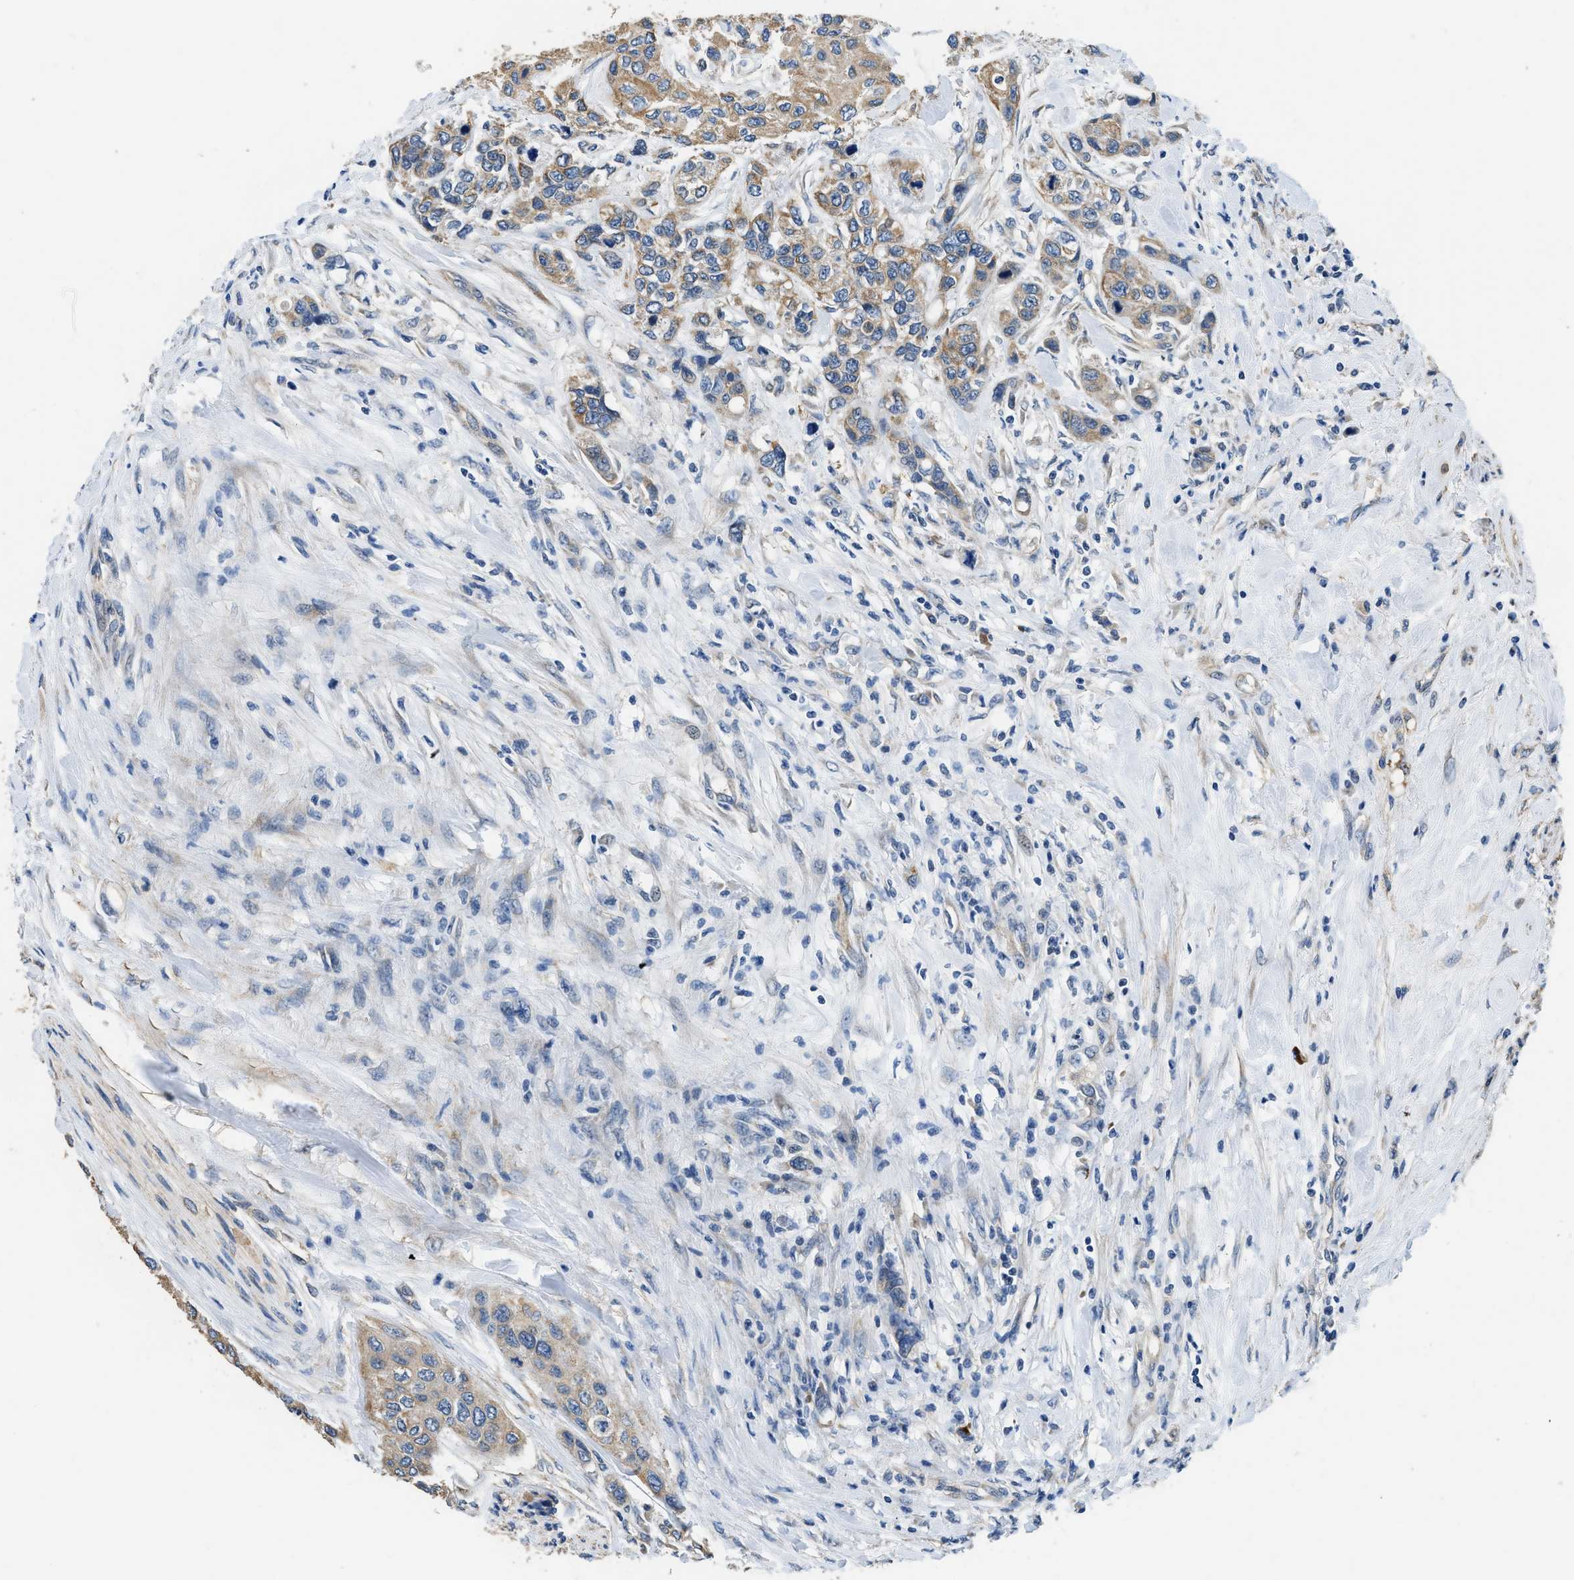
{"staining": {"intensity": "moderate", "quantity": ">75%", "location": "cytoplasmic/membranous"}, "tissue": "urothelial cancer", "cell_type": "Tumor cells", "image_type": "cancer", "snomed": [{"axis": "morphology", "description": "Urothelial carcinoma, High grade"}, {"axis": "topography", "description": "Urinary bladder"}], "caption": "Protein staining of urothelial carcinoma (high-grade) tissue demonstrates moderate cytoplasmic/membranous staining in about >75% of tumor cells. (Stains: DAB in brown, nuclei in blue, Microscopy: brightfield microscopy at high magnification).", "gene": "SSH2", "patient": {"sex": "female", "age": 56}}